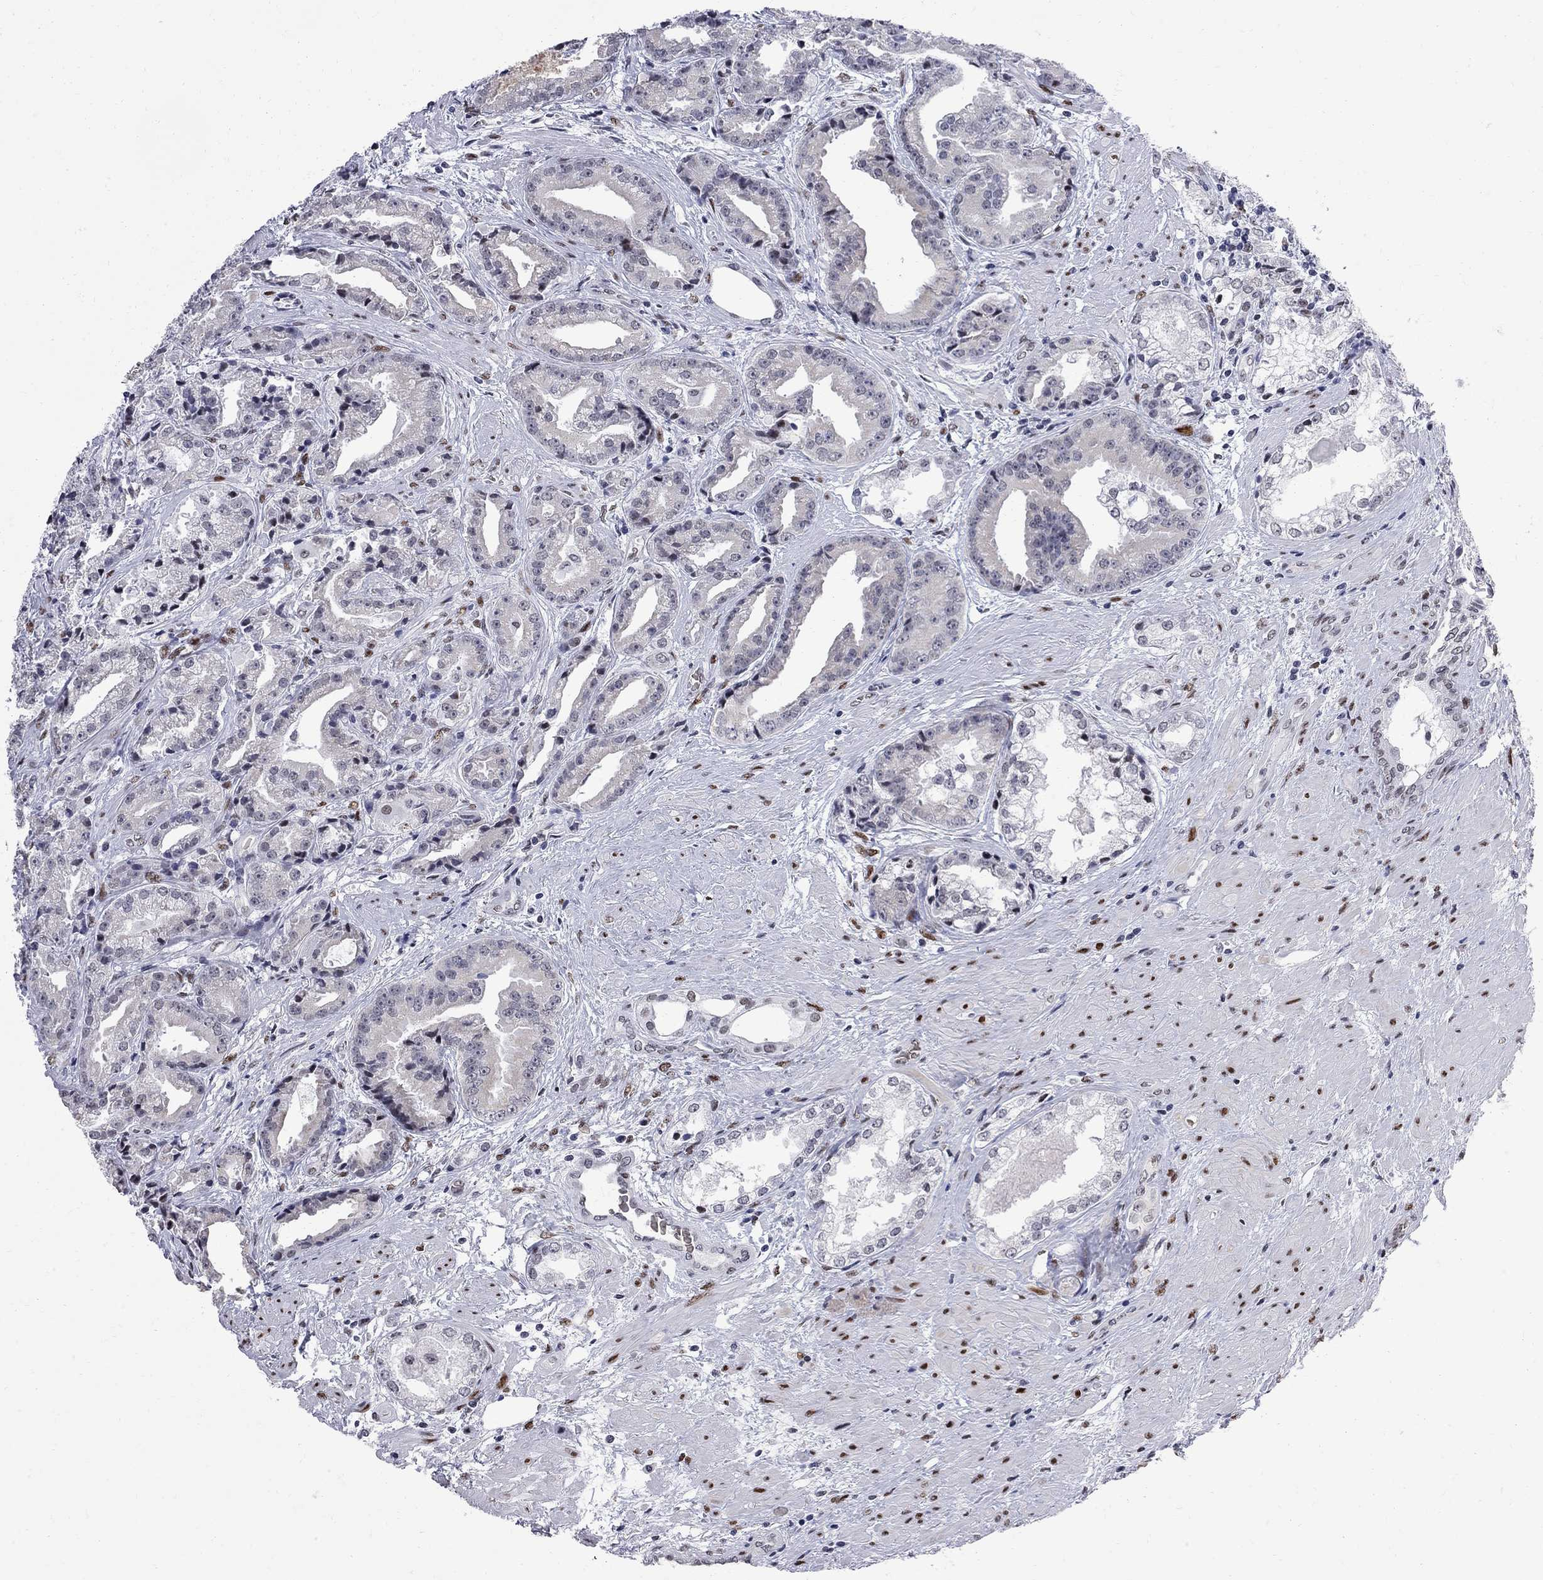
{"staining": {"intensity": "negative", "quantity": "none", "location": "none"}, "tissue": "prostate cancer", "cell_type": "Tumor cells", "image_type": "cancer", "snomed": [{"axis": "morphology", "description": "Adenocarcinoma, NOS"}, {"axis": "morphology", "description": "Adenocarcinoma, High grade"}, {"axis": "topography", "description": "Prostate"}], "caption": "Tumor cells are negative for protein expression in human high-grade adenocarcinoma (prostate).", "gene": "ZBTB47", "patient": {"sex": "male", "age": 64}}